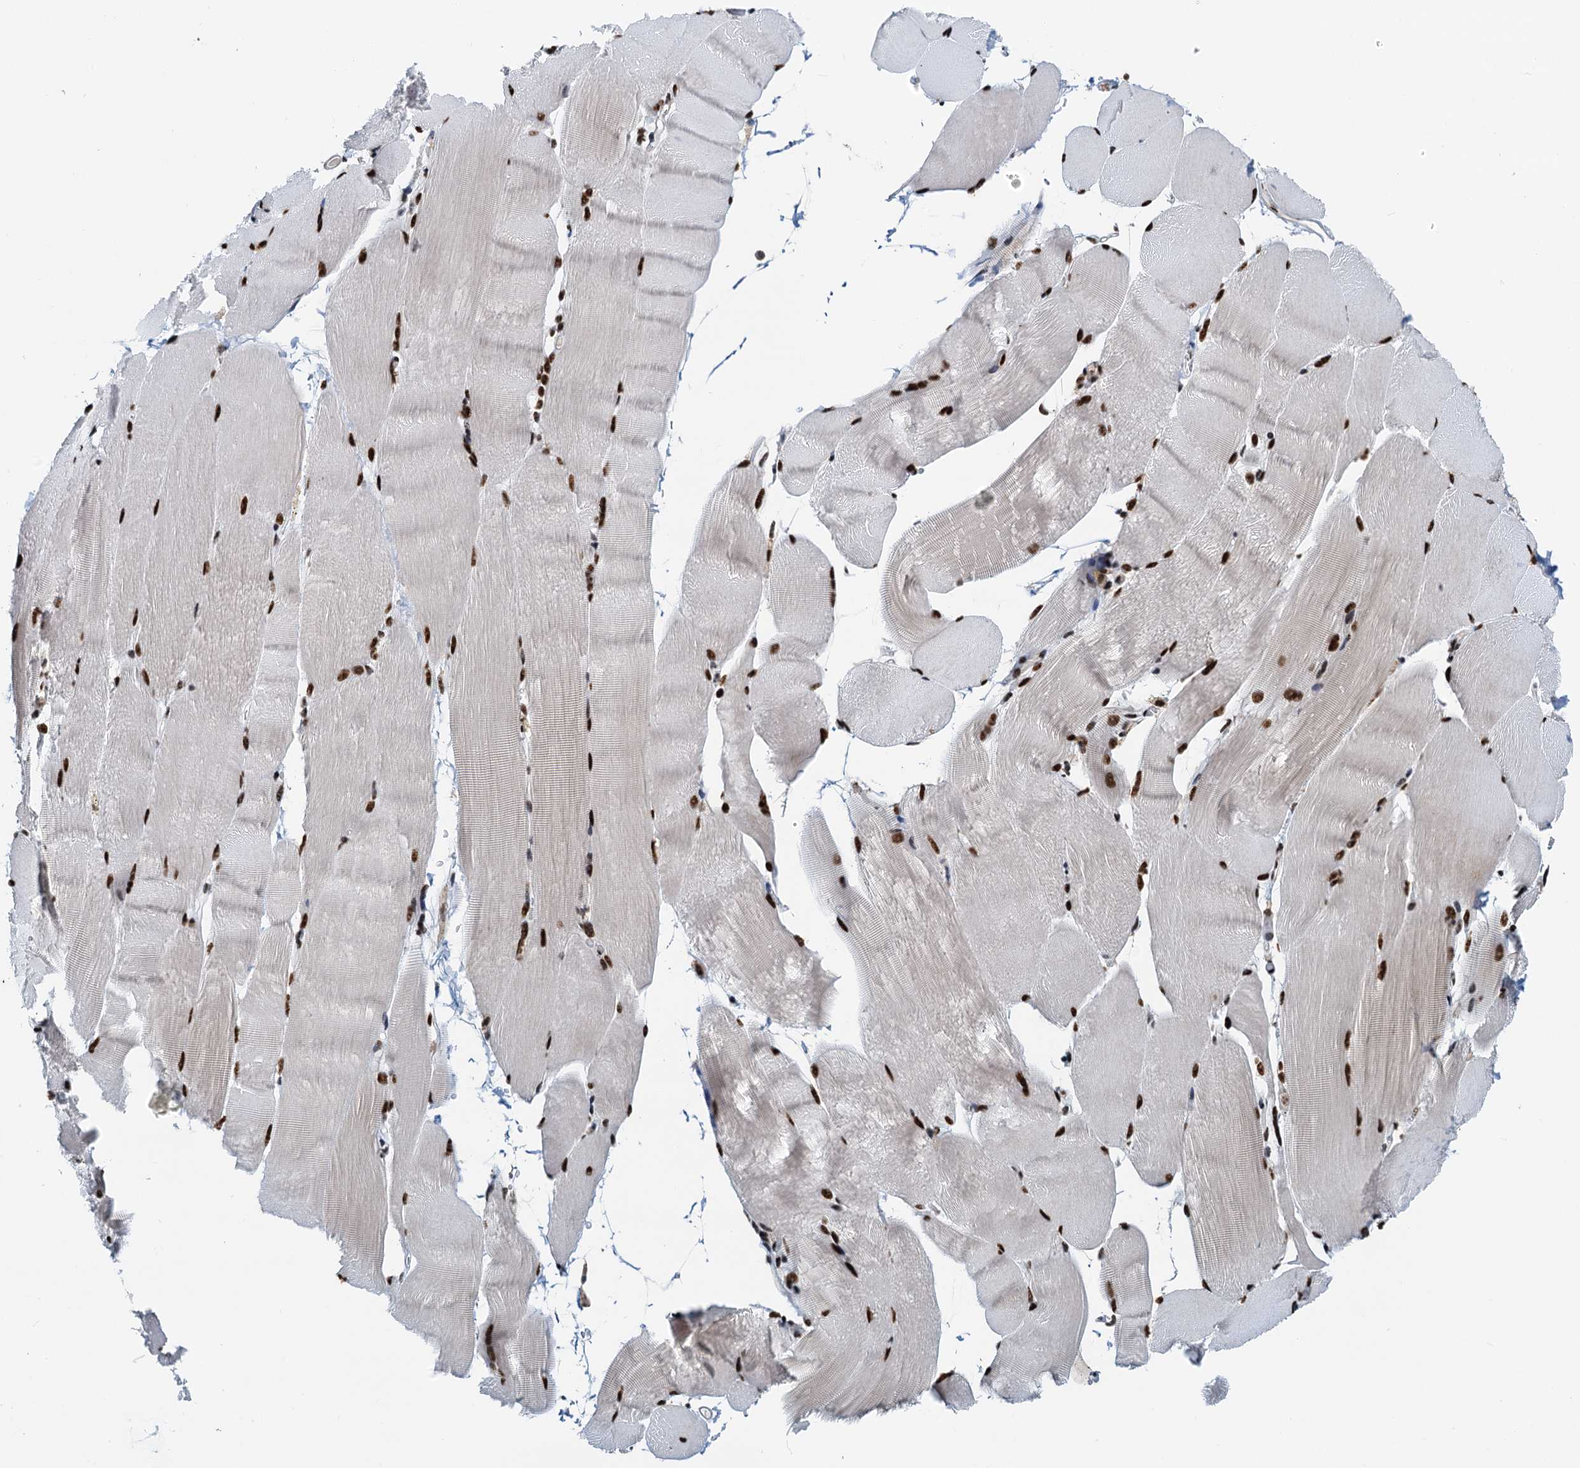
{"staining": {"intensity": "strong", "quantity": ">75%", "location": "nuclear"}, "tissue": "skeletal muscle", "cell_type": "Myocytes", "image_type": "normal", "snomed": [{"axis": "morphology", "description": "Normal tissue, NOS"}, {"axis": "topography", "description": "Skeletal muscle"}, {"axis": "topography", "description": "Parathyroid gland"}], "caption": "Immunohistochemical staining of normal human skeletal muscle exhibits high levels of strong nuclear positivity in about >75% of myocytes.", "gene": "RBM26", "patient": {"sex": "female", "age": 37}}